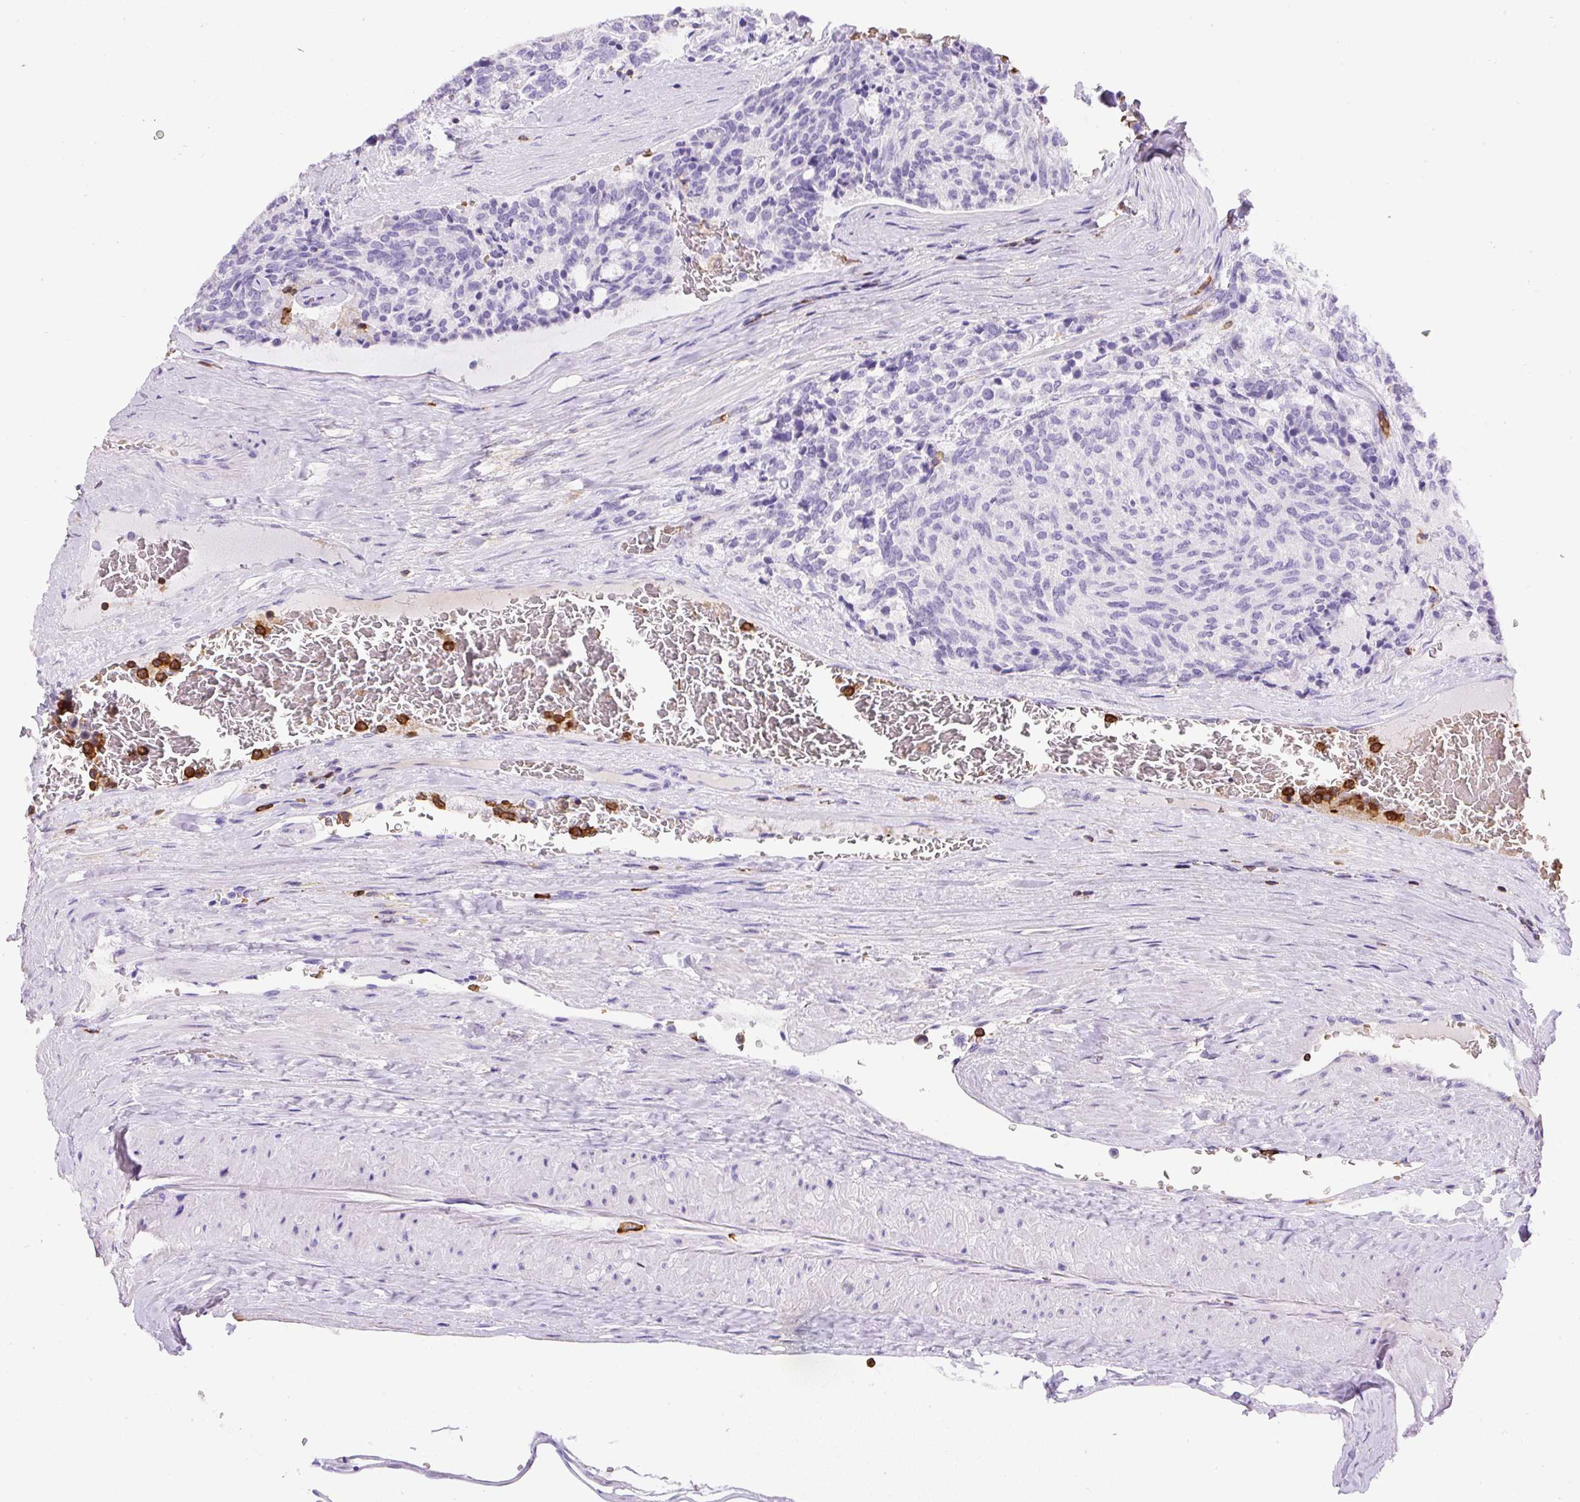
{"staining": {"intensity": "negative", "quantity": "none", "location": "none"}, "tissue": "carcinoid", "cell_type": "Tumor cells", "image_type": "cancer", "snomed": [{"axis": "morphology", "description": "Carcinoid, malignant, NOS"}, {"axis": "topography", "description": "Pancreas"}], "caption": "Tumor cells show no significant protein staining in carcinoid.", "gene": "FAM228B", "patient": {"sex": "female", "age": 54}}